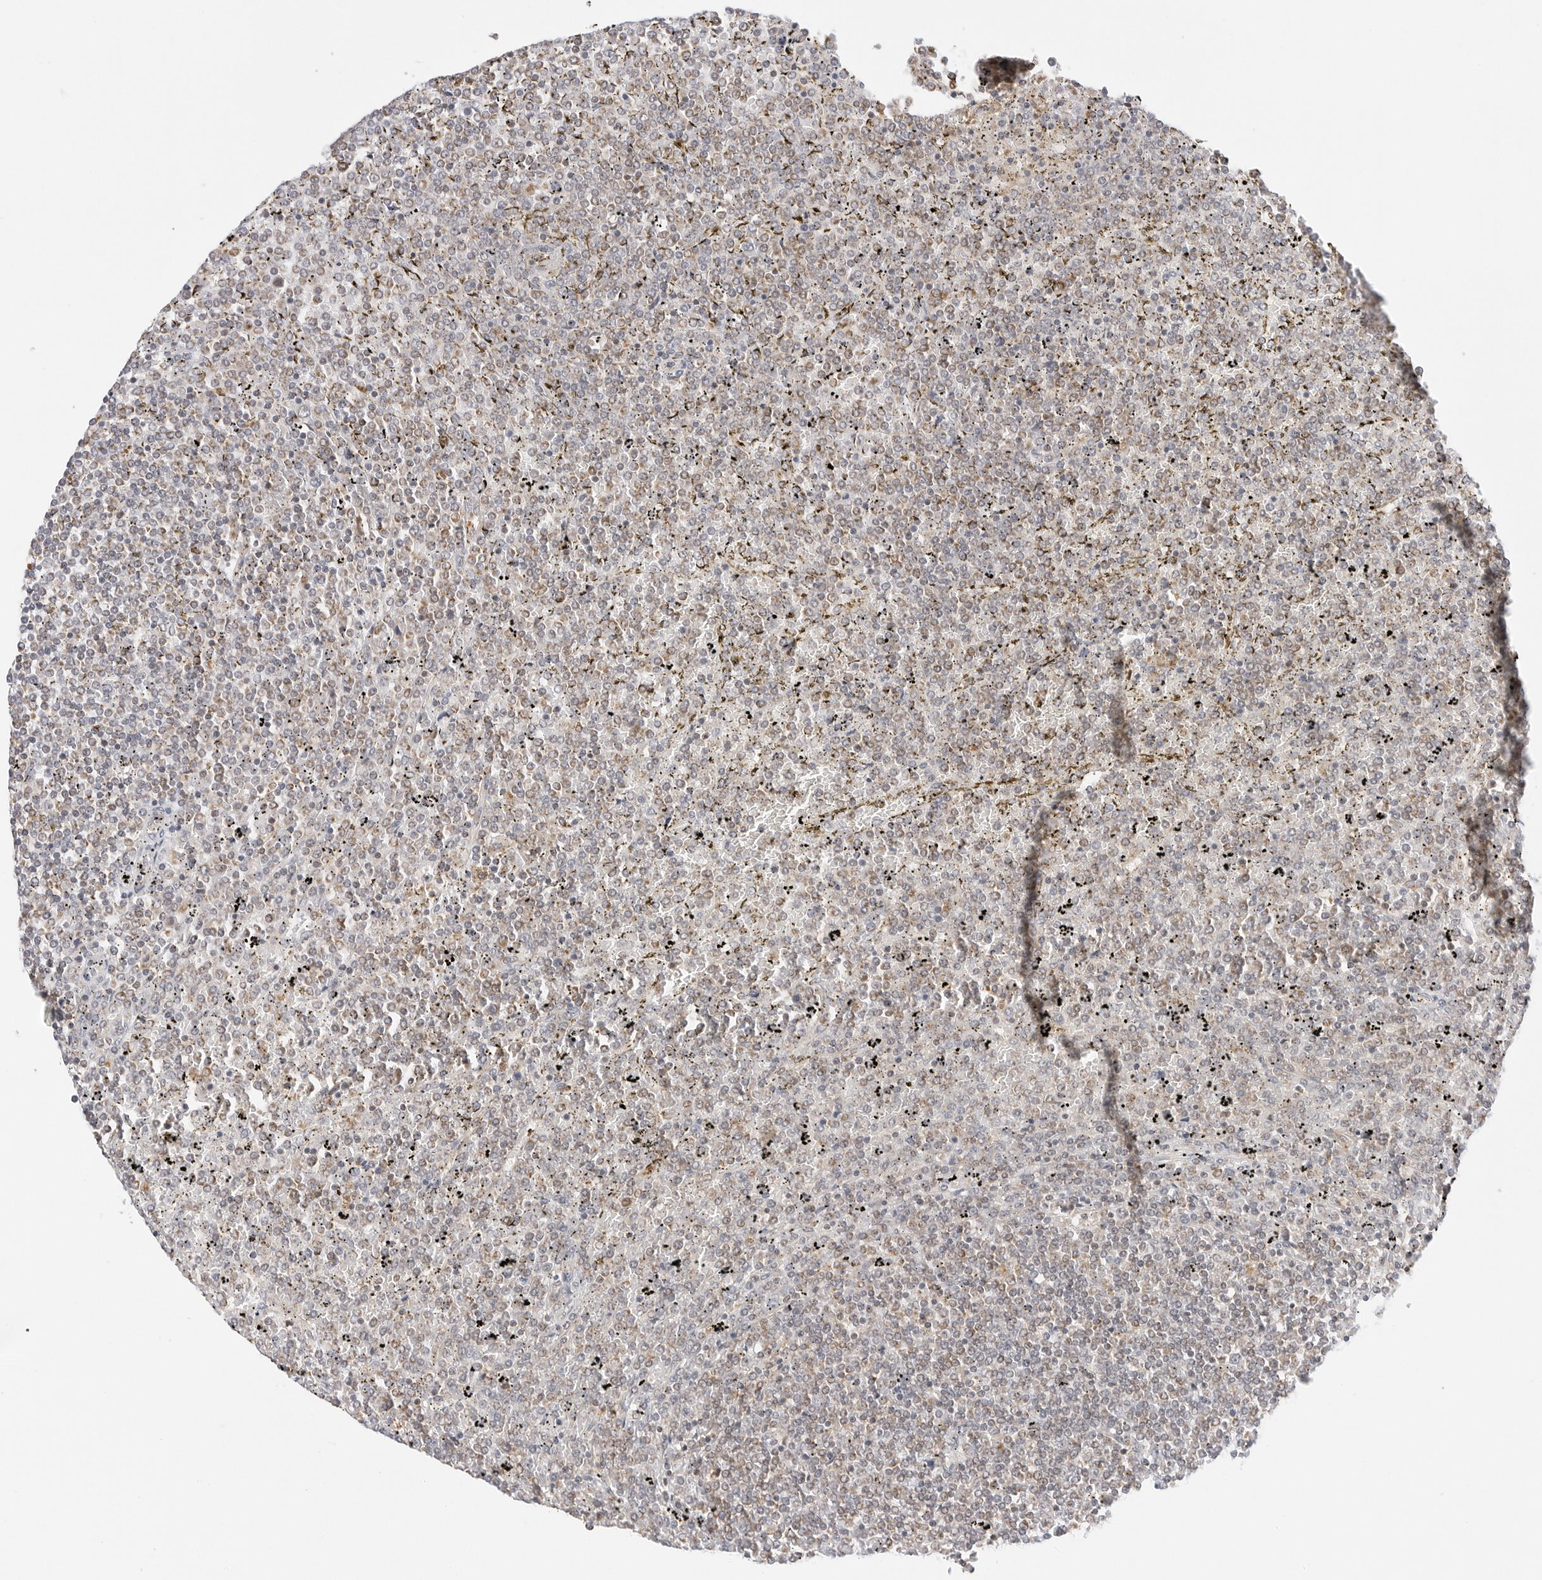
{"staining": {"intensity": "negative", "quantity": "none", "location": "none"}, "tissue": "lymphoma", "cell_type": "Tumor cells", "image_type": "cancer", "snomed": [{"axis": "morphology", "description": "Malignant lymphoma, non-Hodgkin's type, Low grade"}, {"axis": "topography", "description": "Spleen"}], "caption": "Malignant lymphoma, non-Hodgkin's type (low-grade) was stained to show a protein in brown. There is no significant expression in tumor cells. Nuclei are stained in blue.", "gene": "GORAB", "patient": {"sex": "female", "age": 19}}